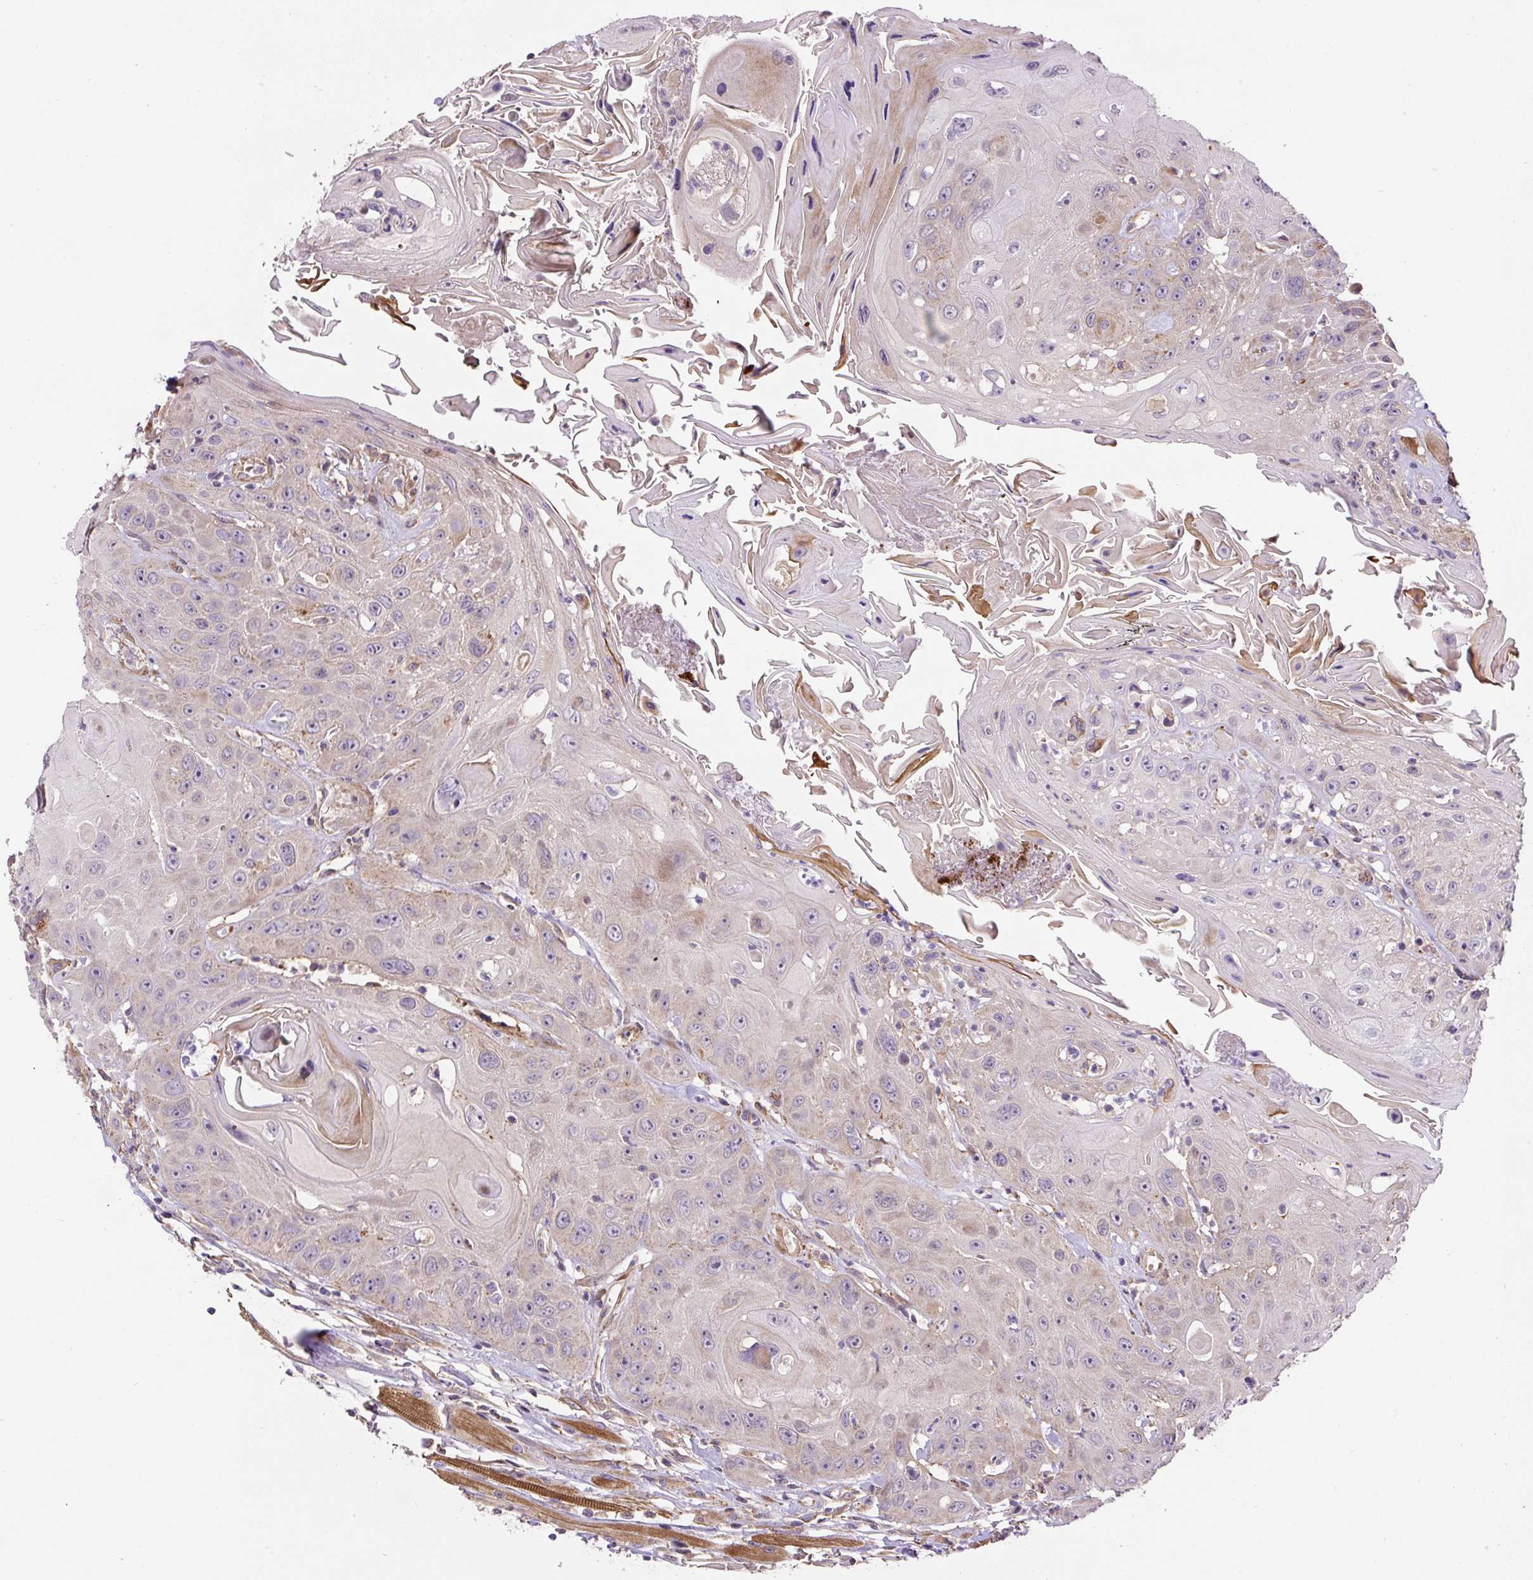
{"staining": {"intensity": "negative", "quantity": "none", "location": "none"}, "tissue": "head and neck cancer", "cell_type": "Tumor cells", "image_type": "cancer", "snomed": [{"axis": "morphology", "description": "Squamous cell carcinoma, NOS"}, {"axis": "topography", "description": "Head-Neck"}], "caption": "Tumor cells show no significant expression in head and neck cancer.", "gene": "RNF170", "patient": {"sex": "female", "age": 59}}